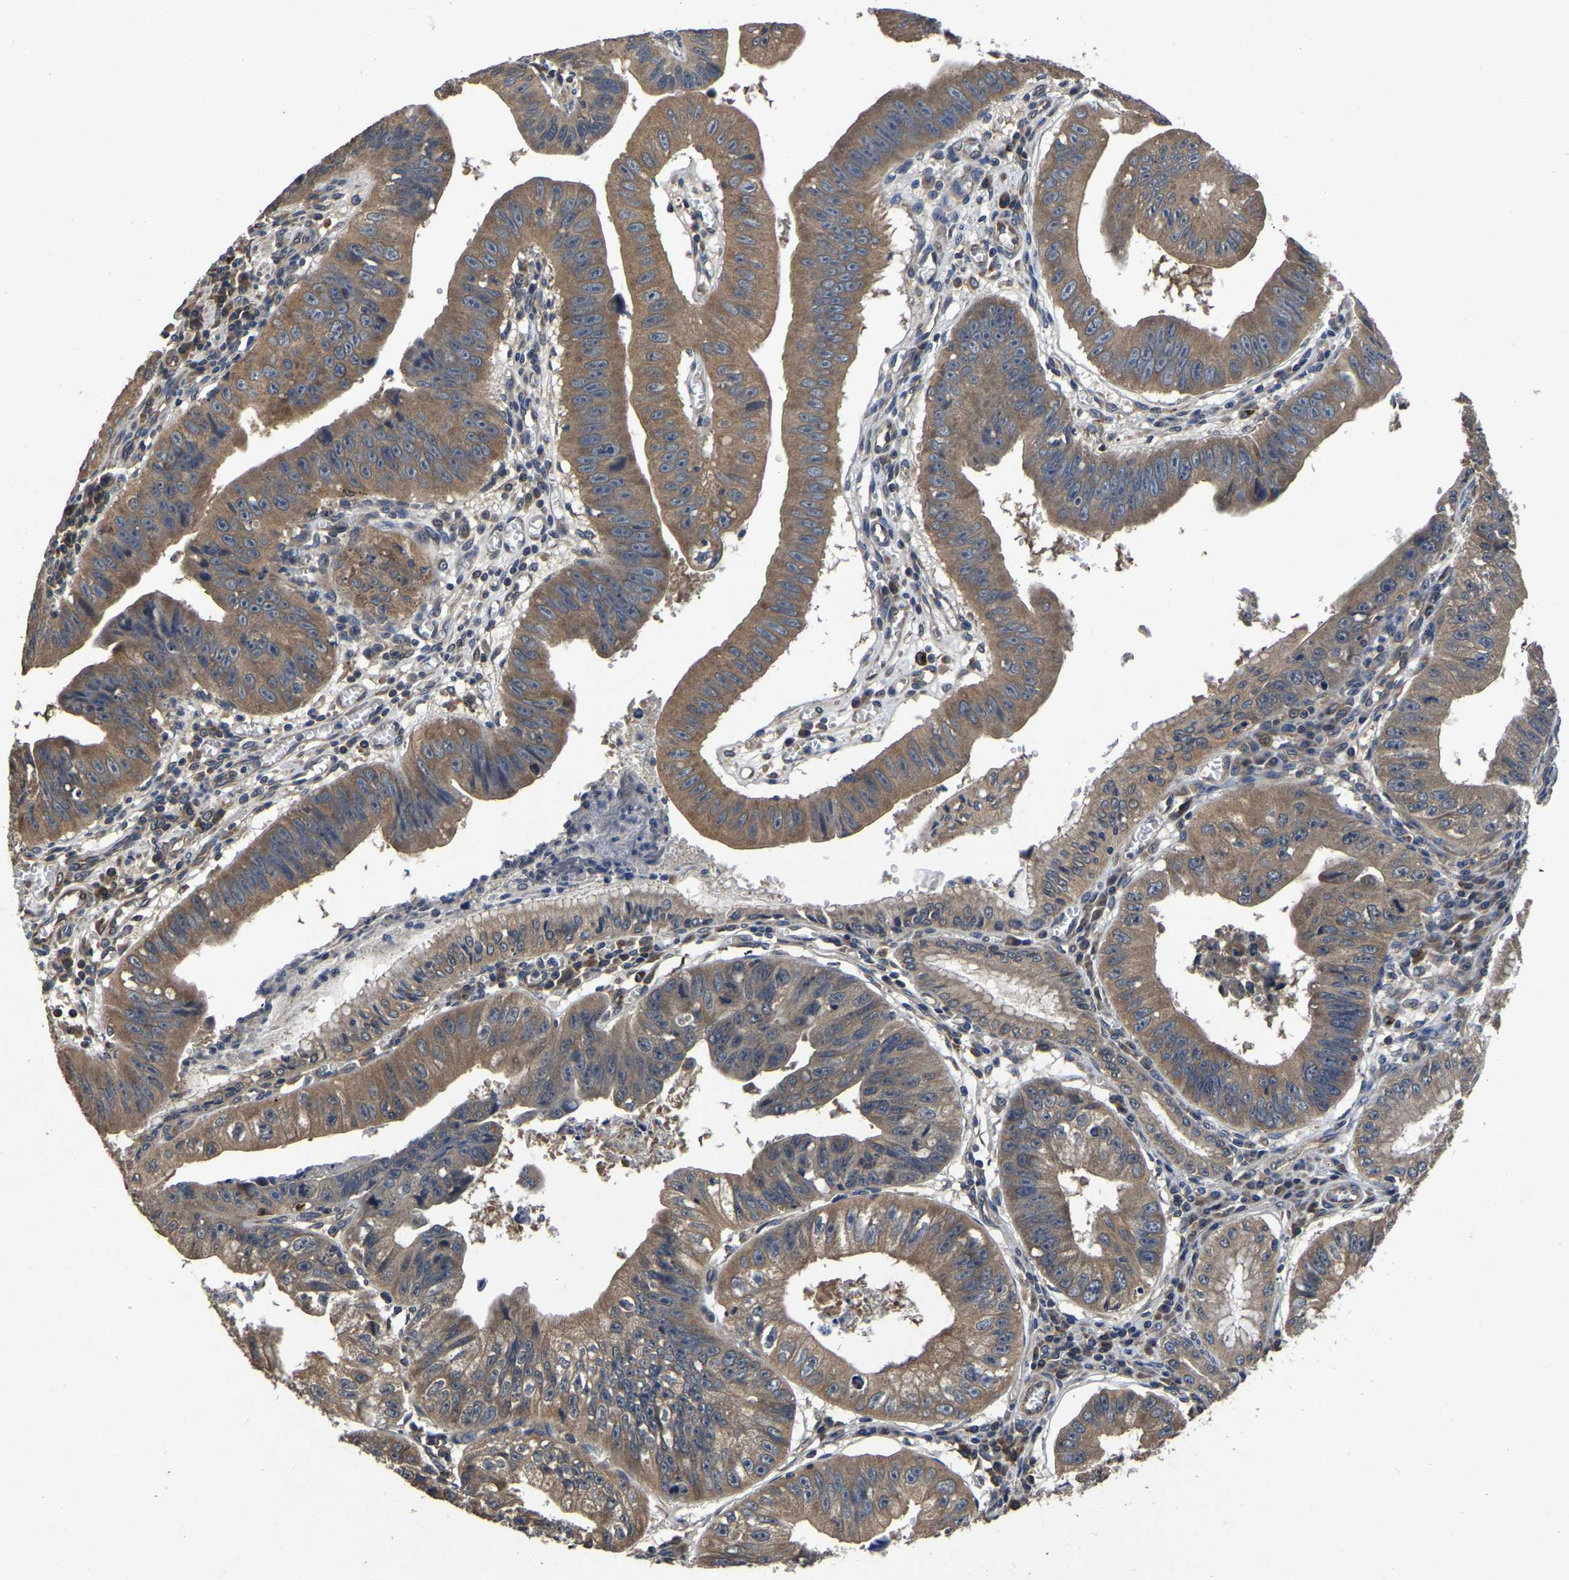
{"staining": {"intensity": "moderate", "quantity": ">75%", "location": "cytoplasmic/membranous"}, "tissue": "stomach cancer", "cell_type": "Tumor cells", "image_type": "cancer", "snomed": [{"axis": "morphology", "description": "Adenocarcinoma, NOS"}, {"axis": "topography", "description": "Stomach"}], "caption": "Tumor cells exhibit medium levels of moderate cytoplasmic/membranous positivity in about >75% of cells in stomach adenocarcinoma.", "gene": "CRYZL1", "patient": {"sex": "male", "age": 59}}